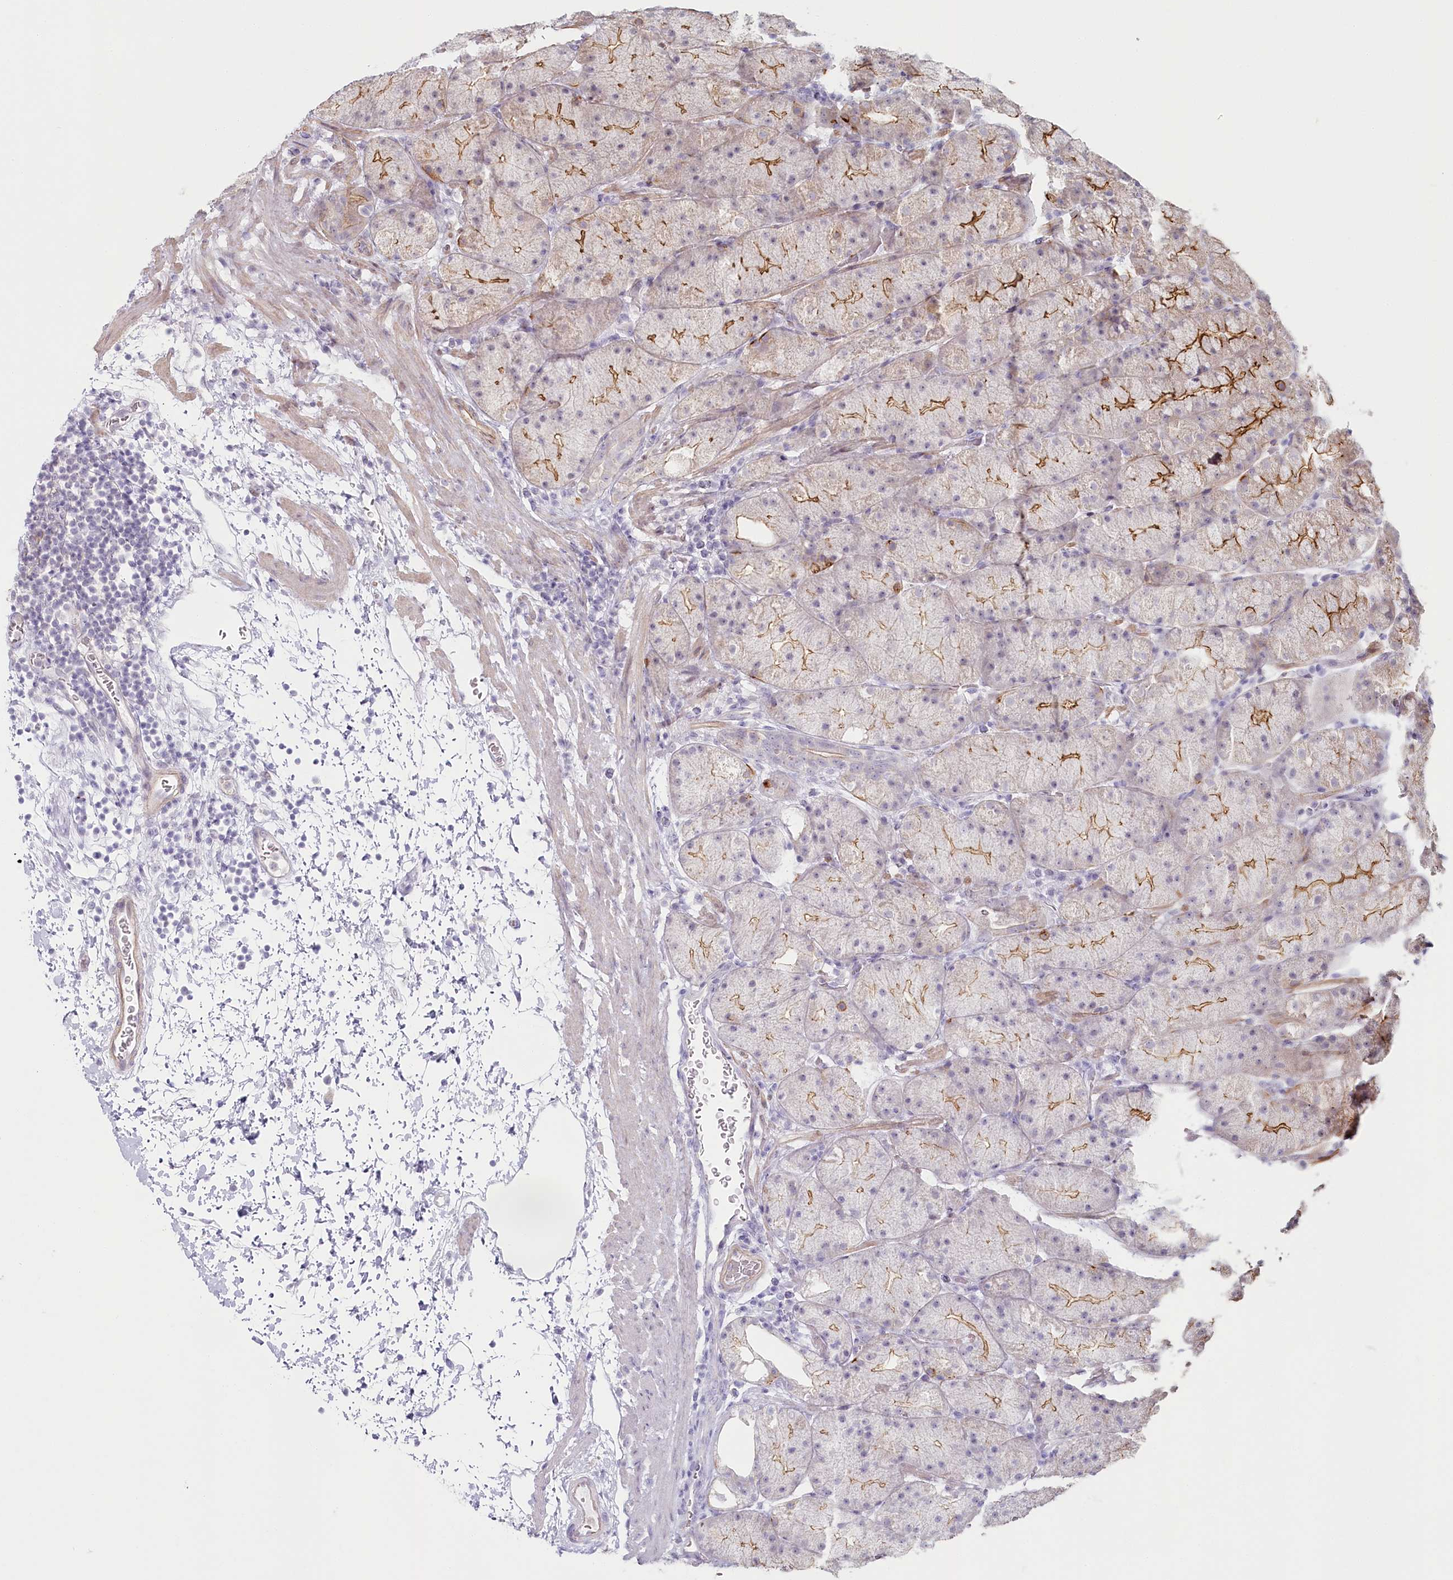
{"staining": {"intensity": "strong", "quantity": "25%-75%", "location": "cytoplasmic/membranous"}, "tissue": "stomach", "cell_type": "Glandular cells", "image_type": "normal", "snomed": [{"axis": "morphology", "description": "Normal tissue, NOS"}, {"axis": "topography", "description": "Stomach, upper"}, {"axis": "topography", "description": "Stomach"}], "caption": "Glandular cells reveal strong cytoplasmic/membranous expression in about 25%-75% of cells in benign stomach.", "gene": "ABHD8", "patient": {"sex": "male", "age": 48}}